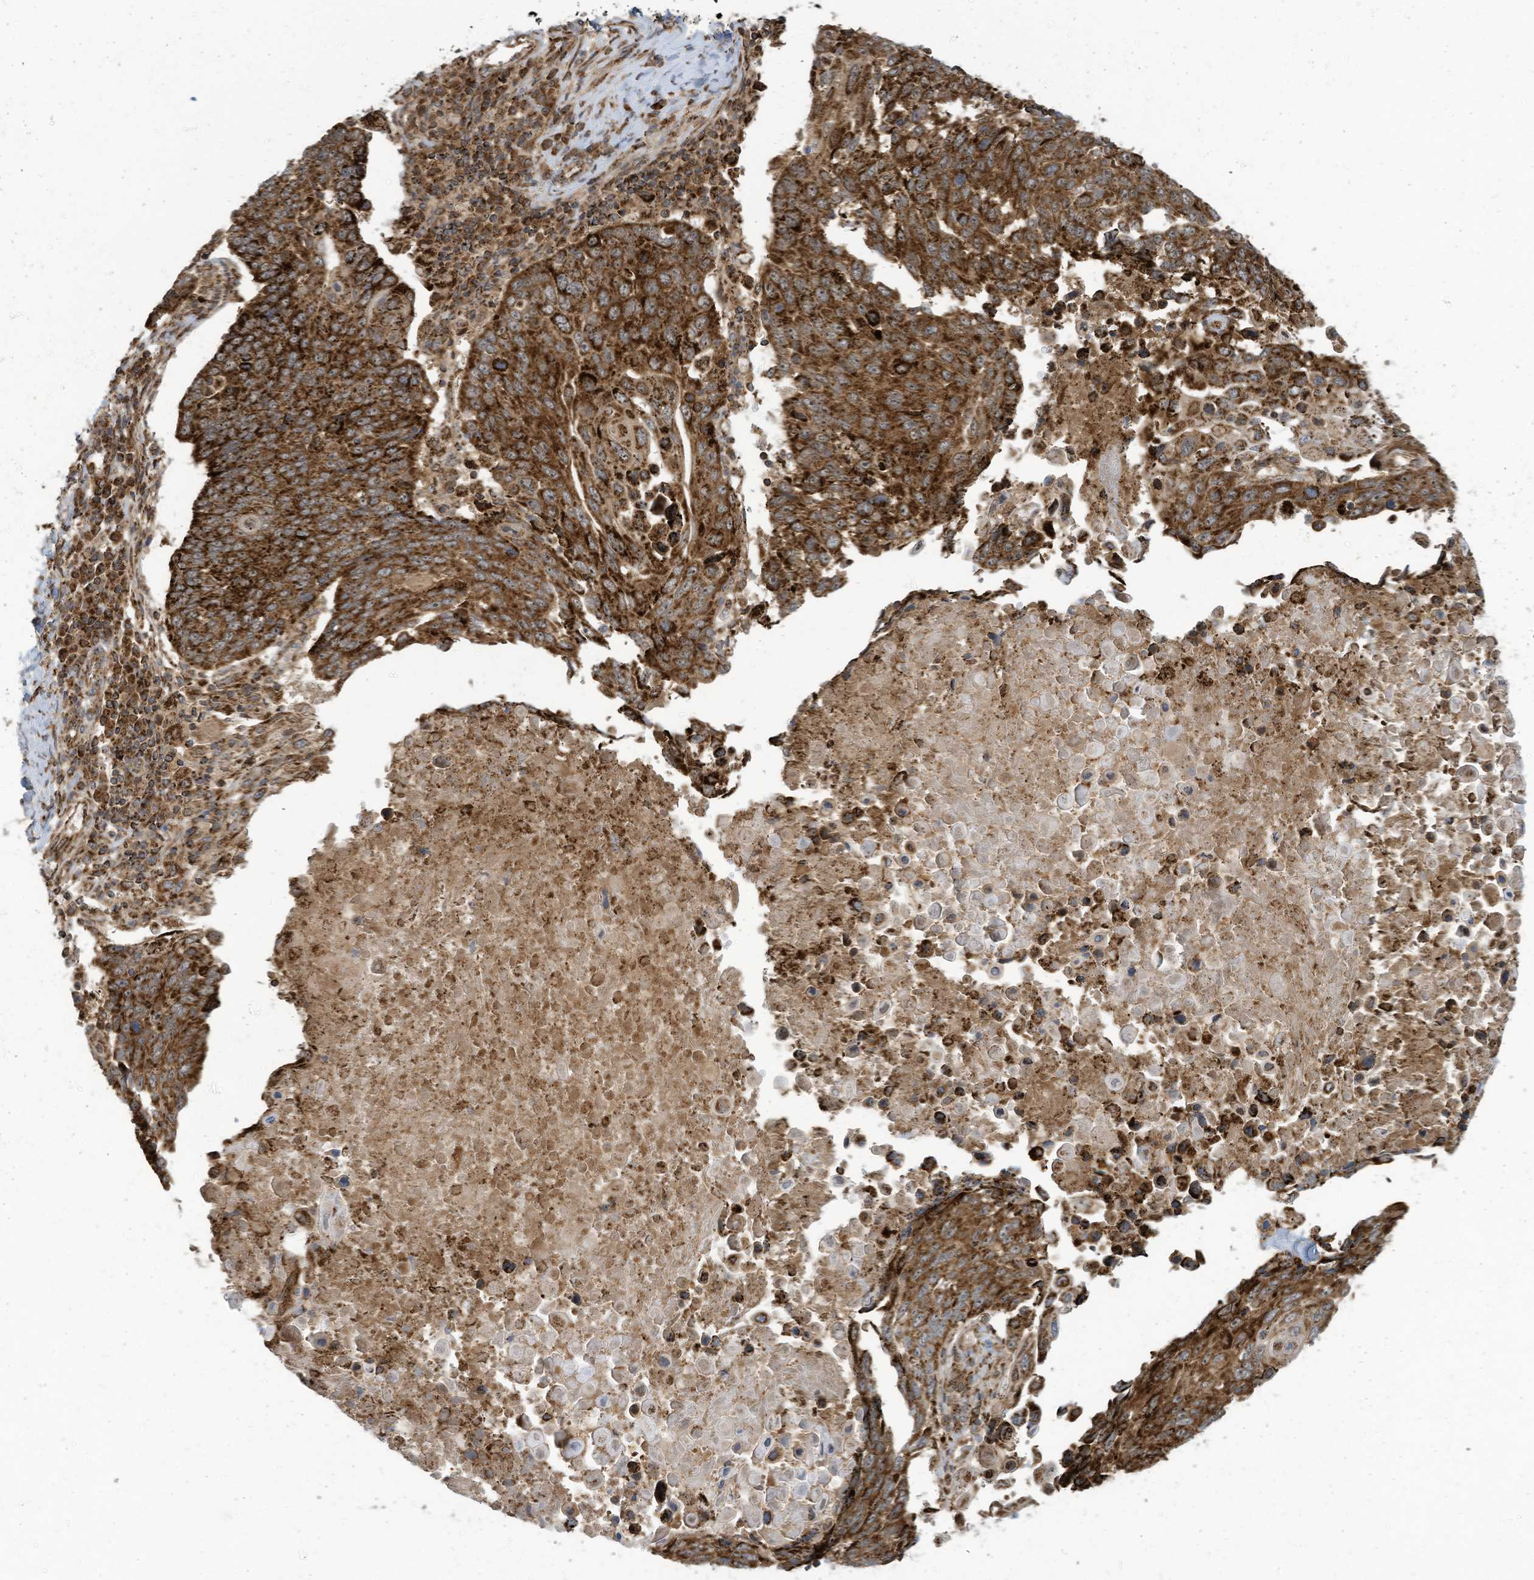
{"staining": {"intensity": "strong", "quantity": ">75%", "location": "cytoplasmic/membranous"}, "tissue": "lung cancer", "cell_type": "Tumor cells", "image_type": "cancer", "snomed": [{"axis": "morphology", "description": "Squamous cell carcinoma, NOS"}, {"axis": "topography", "description": "Lung"}], "caption": "Human lung squamous cell carcinoma stained with a protein marker demonstrates strong staining in tumor cells.", "gene": "COX10", "patient": {"sex": "male", "age": 66}}